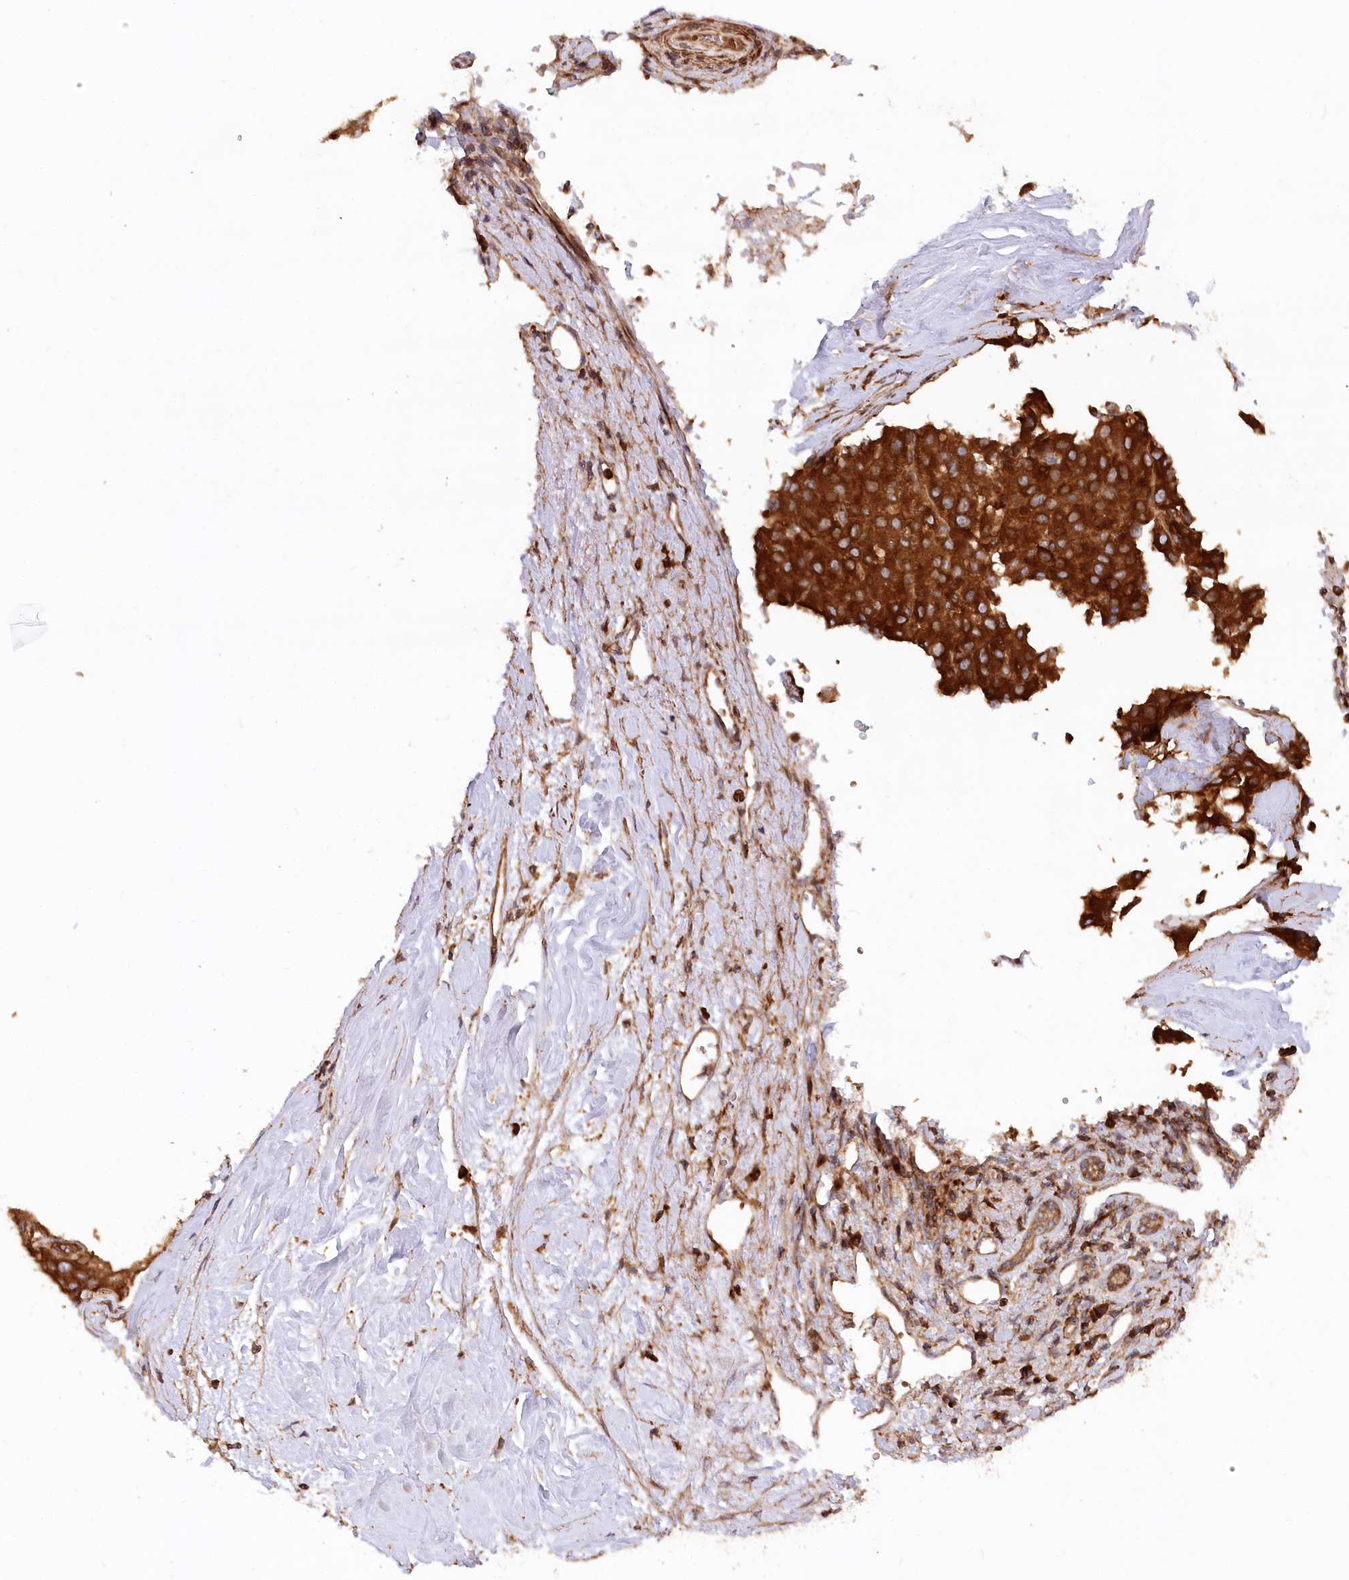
{"staining": {"intensity": "strong", "quantity": ">75%", "location": "cytoplasmic/membranous"}, "tissue": "liver cancer", "cell_type": "Tumor cells", "image_type": "cancer", "snomed": [{"axis": "morphology", "description": "Carcinoma, Hepatocellular, NOS"}, {"axis": "topography", "description": "Liver"}], "caption": "Strong cytoplasmic/membranous positivity is appreciated in approximately >75% of tumor cells in liver cancer.", "gene": "PAIP2", "patient": {"sex": "male", "age": 80}}